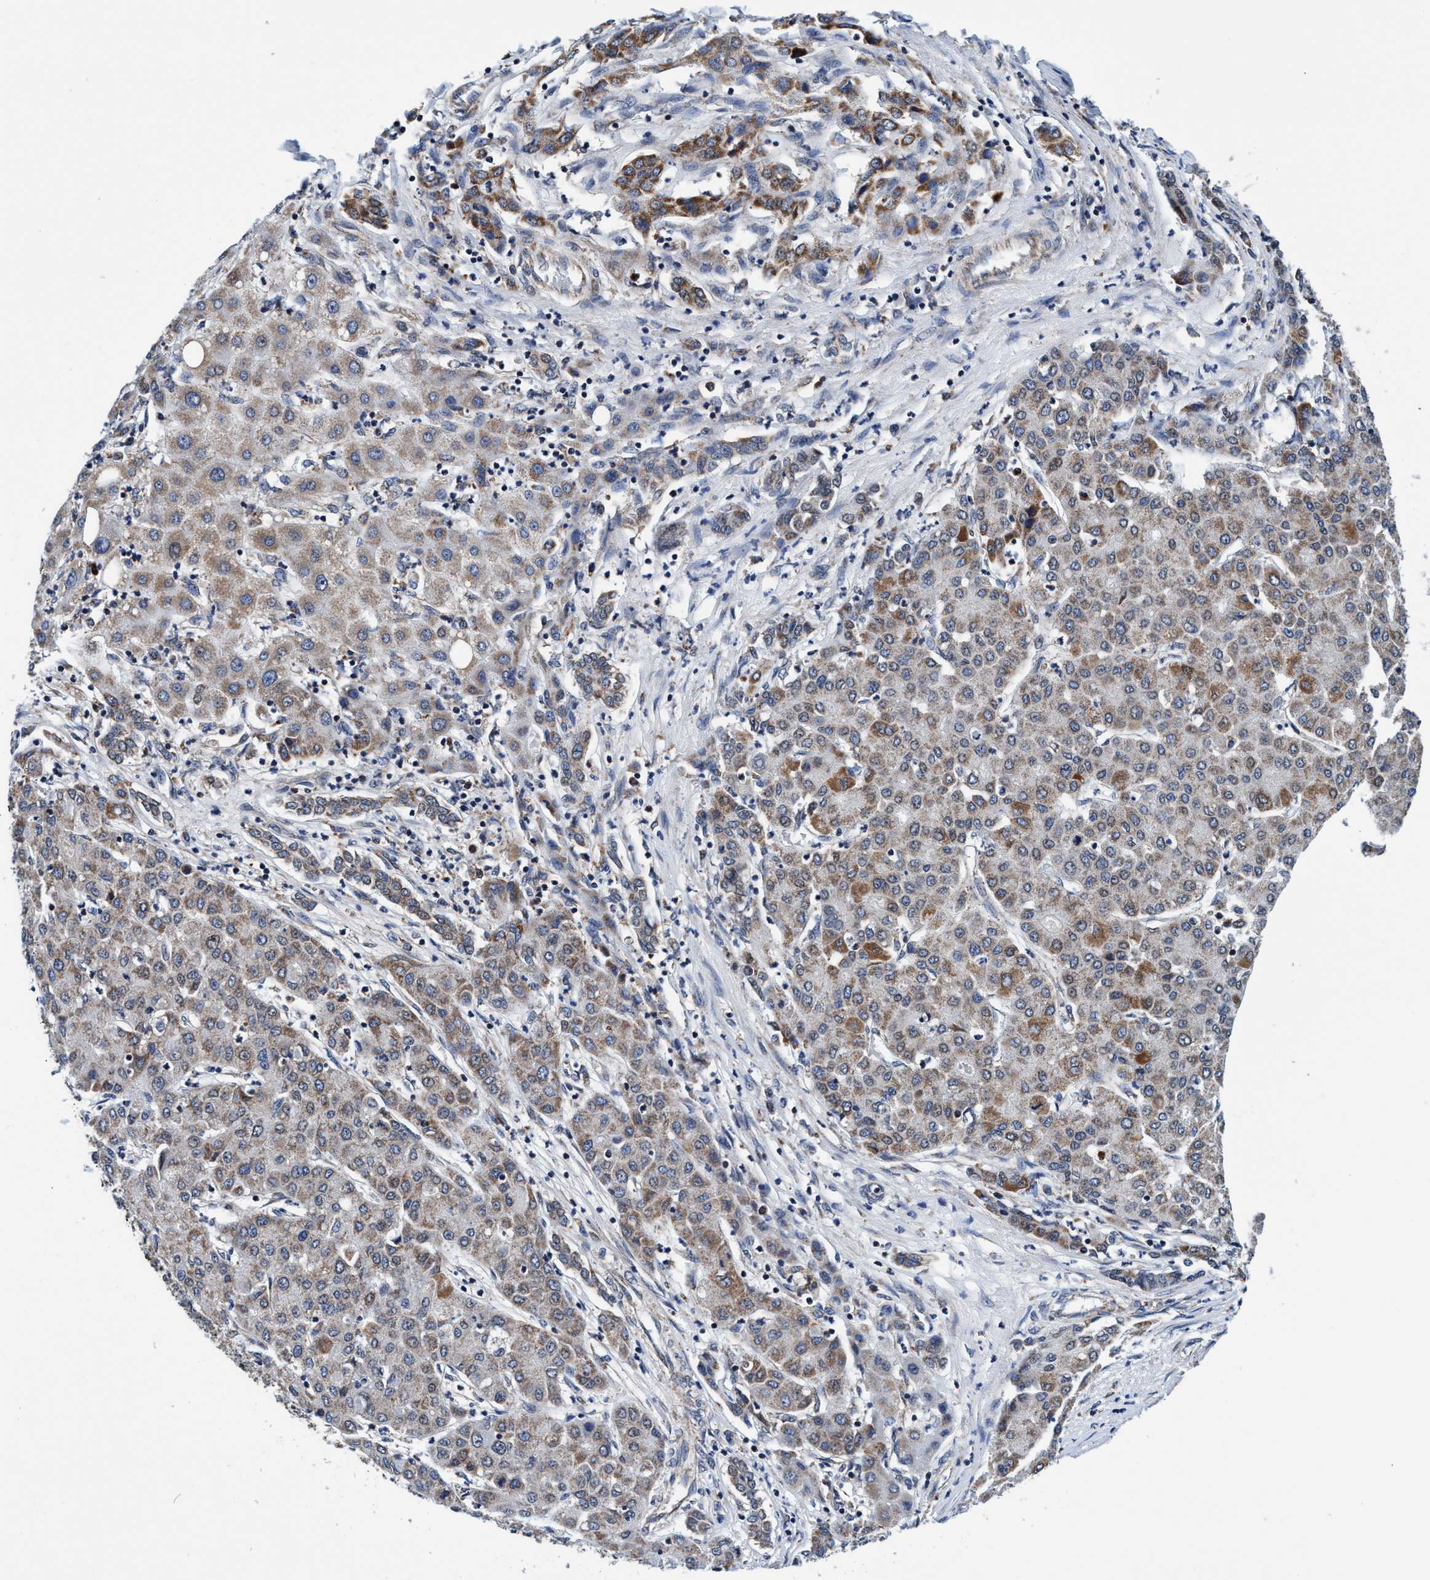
{"staining": {"intensity": "moderate", "quantity": "<25%", "location": "cytoplasmic/membranous"}, "tissue": "liver cancer", "cell_type": "Tumor cells", "image_type": "cancer", "snomed": [{"axis": "morphology", "description": "Carcinoma, Hepatocellular, NOS"}, {"axis": "topography", "description": "Liver"}], "caption": "The micrograph exhibits staining of liver cancer, revealing moderate cytoplasmic/membranous protein expression (brown color) within tumor cells.", "gene": "AGAP2", "patient": {"sex": "male", "age": 65}}